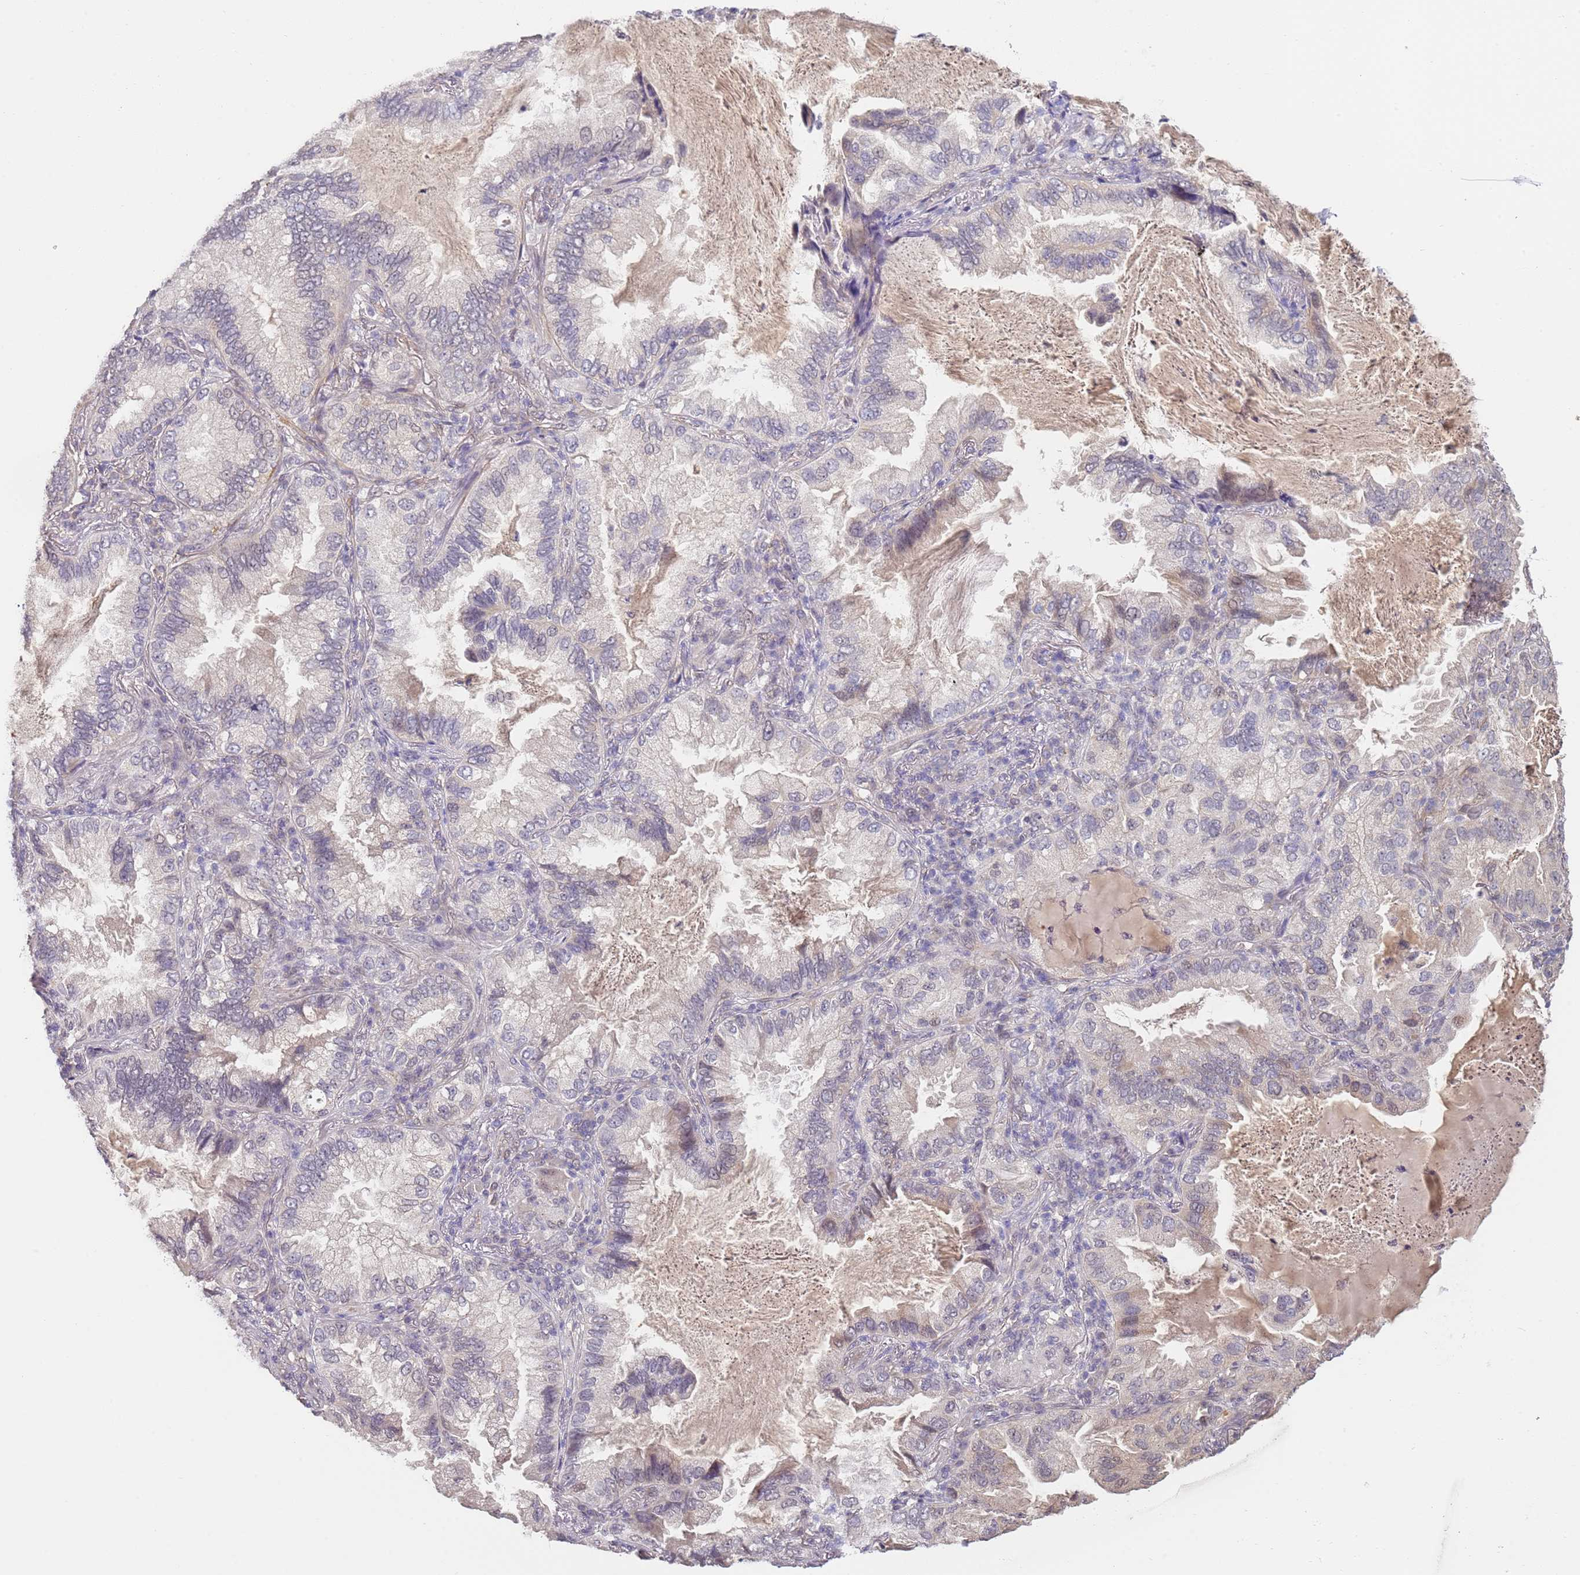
{"staining": {"intensity": "negative", "quantity": "none", "location": "none"}, "tissue": "lung cancer", "cell_type": "Tumor cells", "image_type": "cancer", "snomed": [{"axis": "morphology", "description": "Adenocarcinoma, NOS"}, {"axis": "topography", "description": "Lung"}], "caption": "The immunohistochemistry photomicrograph has no significant expression in tumor cells of adenocarcinoma (lung) tissue.", "gene": "WDR93", "patient": {"sex": "female", "age": 69}}